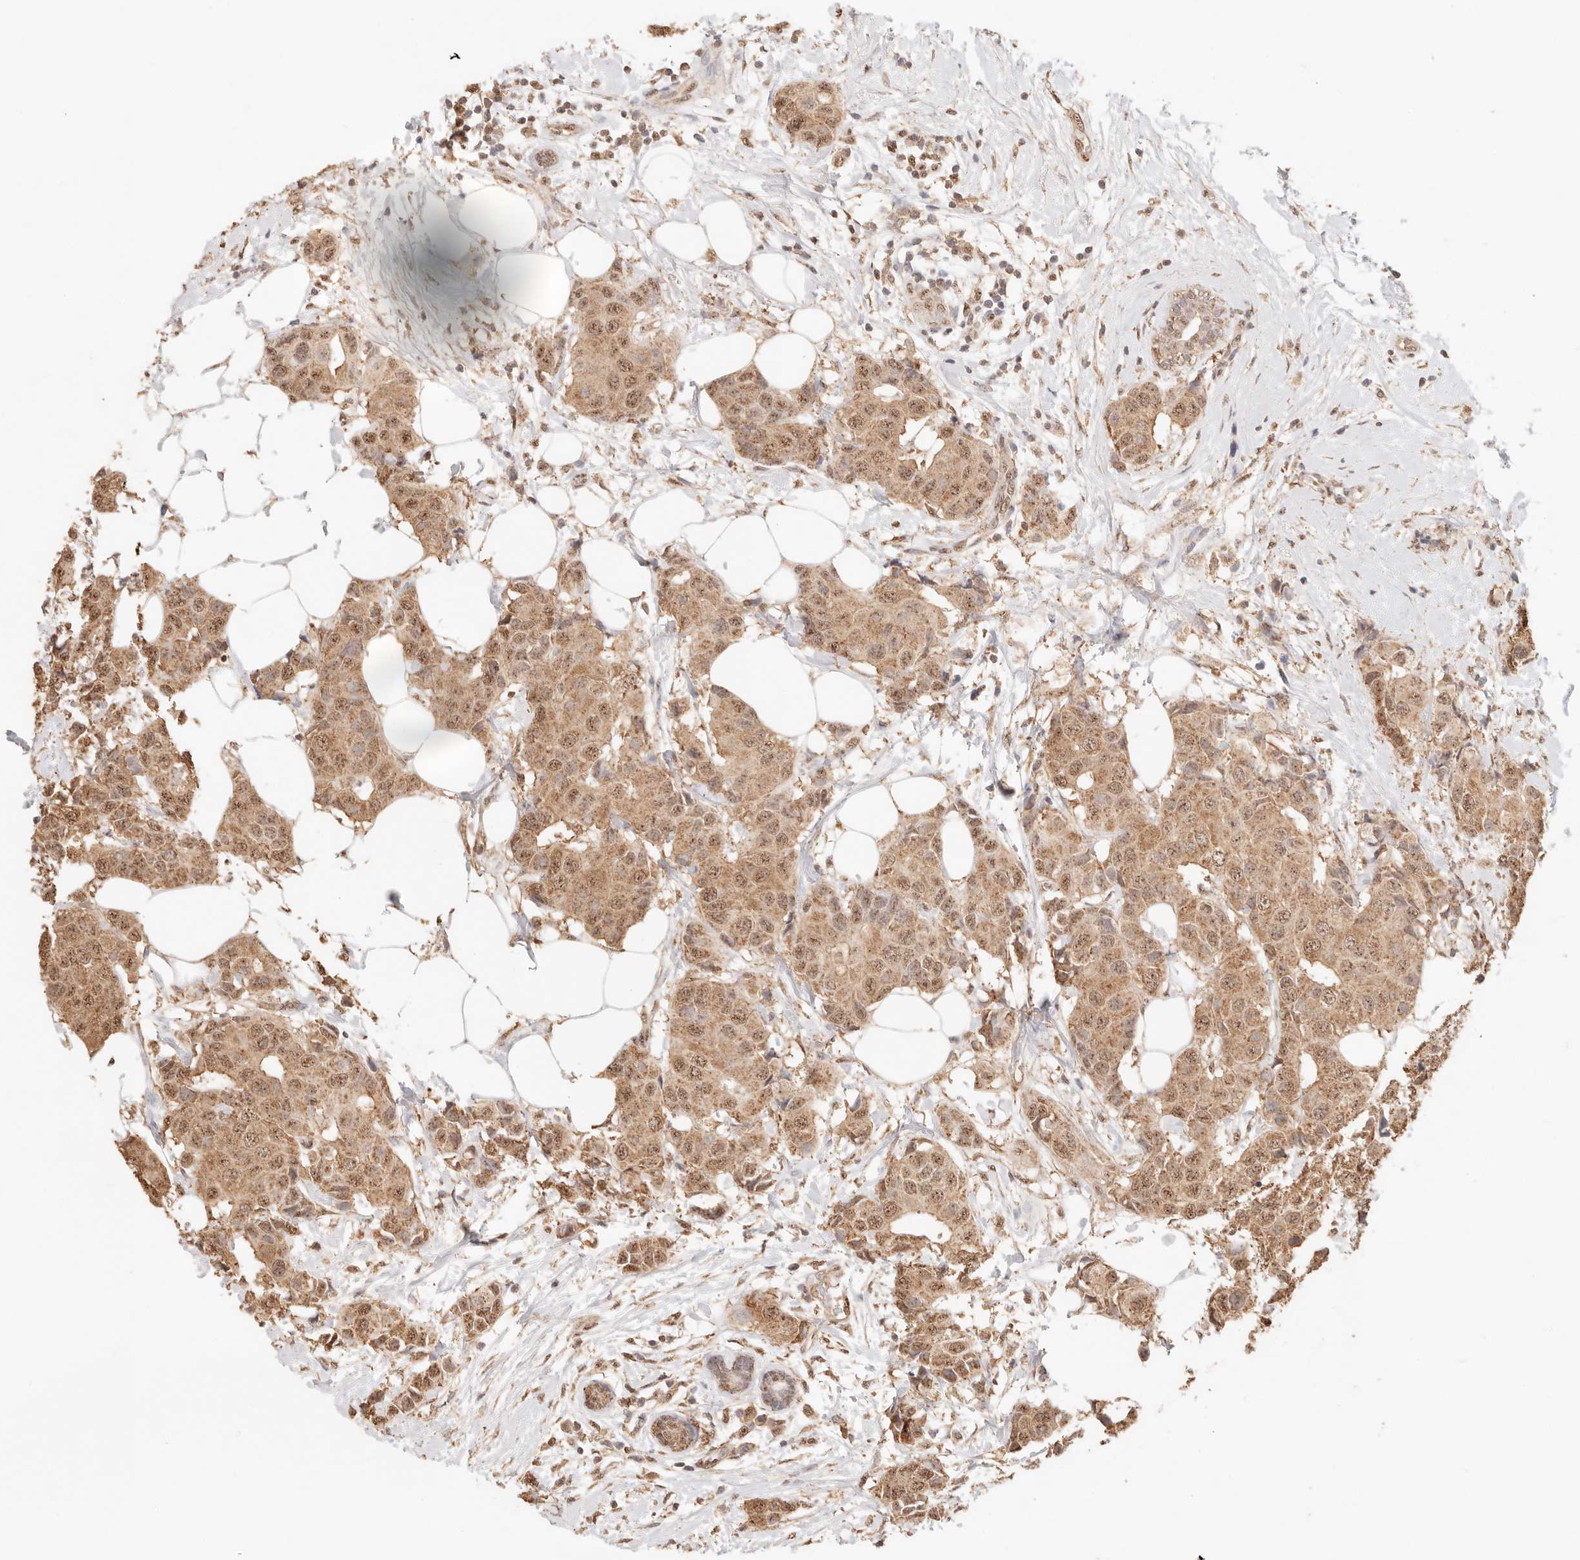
{"staining": {"intensity": "moderate", "quantity": ">75%", "location": "cytoplasmic/membranous,nuclear"}, "tissue": "breast cancer", "cell_type": "Tumor cells", "image_type": "cancer", "snomed": [{"axis": "morphology", "description": "Normal tissue, NOS"}, {"axis": "morphology", "description": "Duct carcinoma"}, {"axis": "topography", "description": "Breast"}], "caption": "Immunohistochemistry (IHC) (DAB (3,3'-diaminobenzidine)) staining of human infiltrating ductal carcinoma (breast) reveals moderate cytoplasmic/membranous and nuclear protein expression in about >75% of tumor cells. Nuclei are stained in blue.", "gene": "IL1R2", "patient": {"sex": "female", "age": 39}}